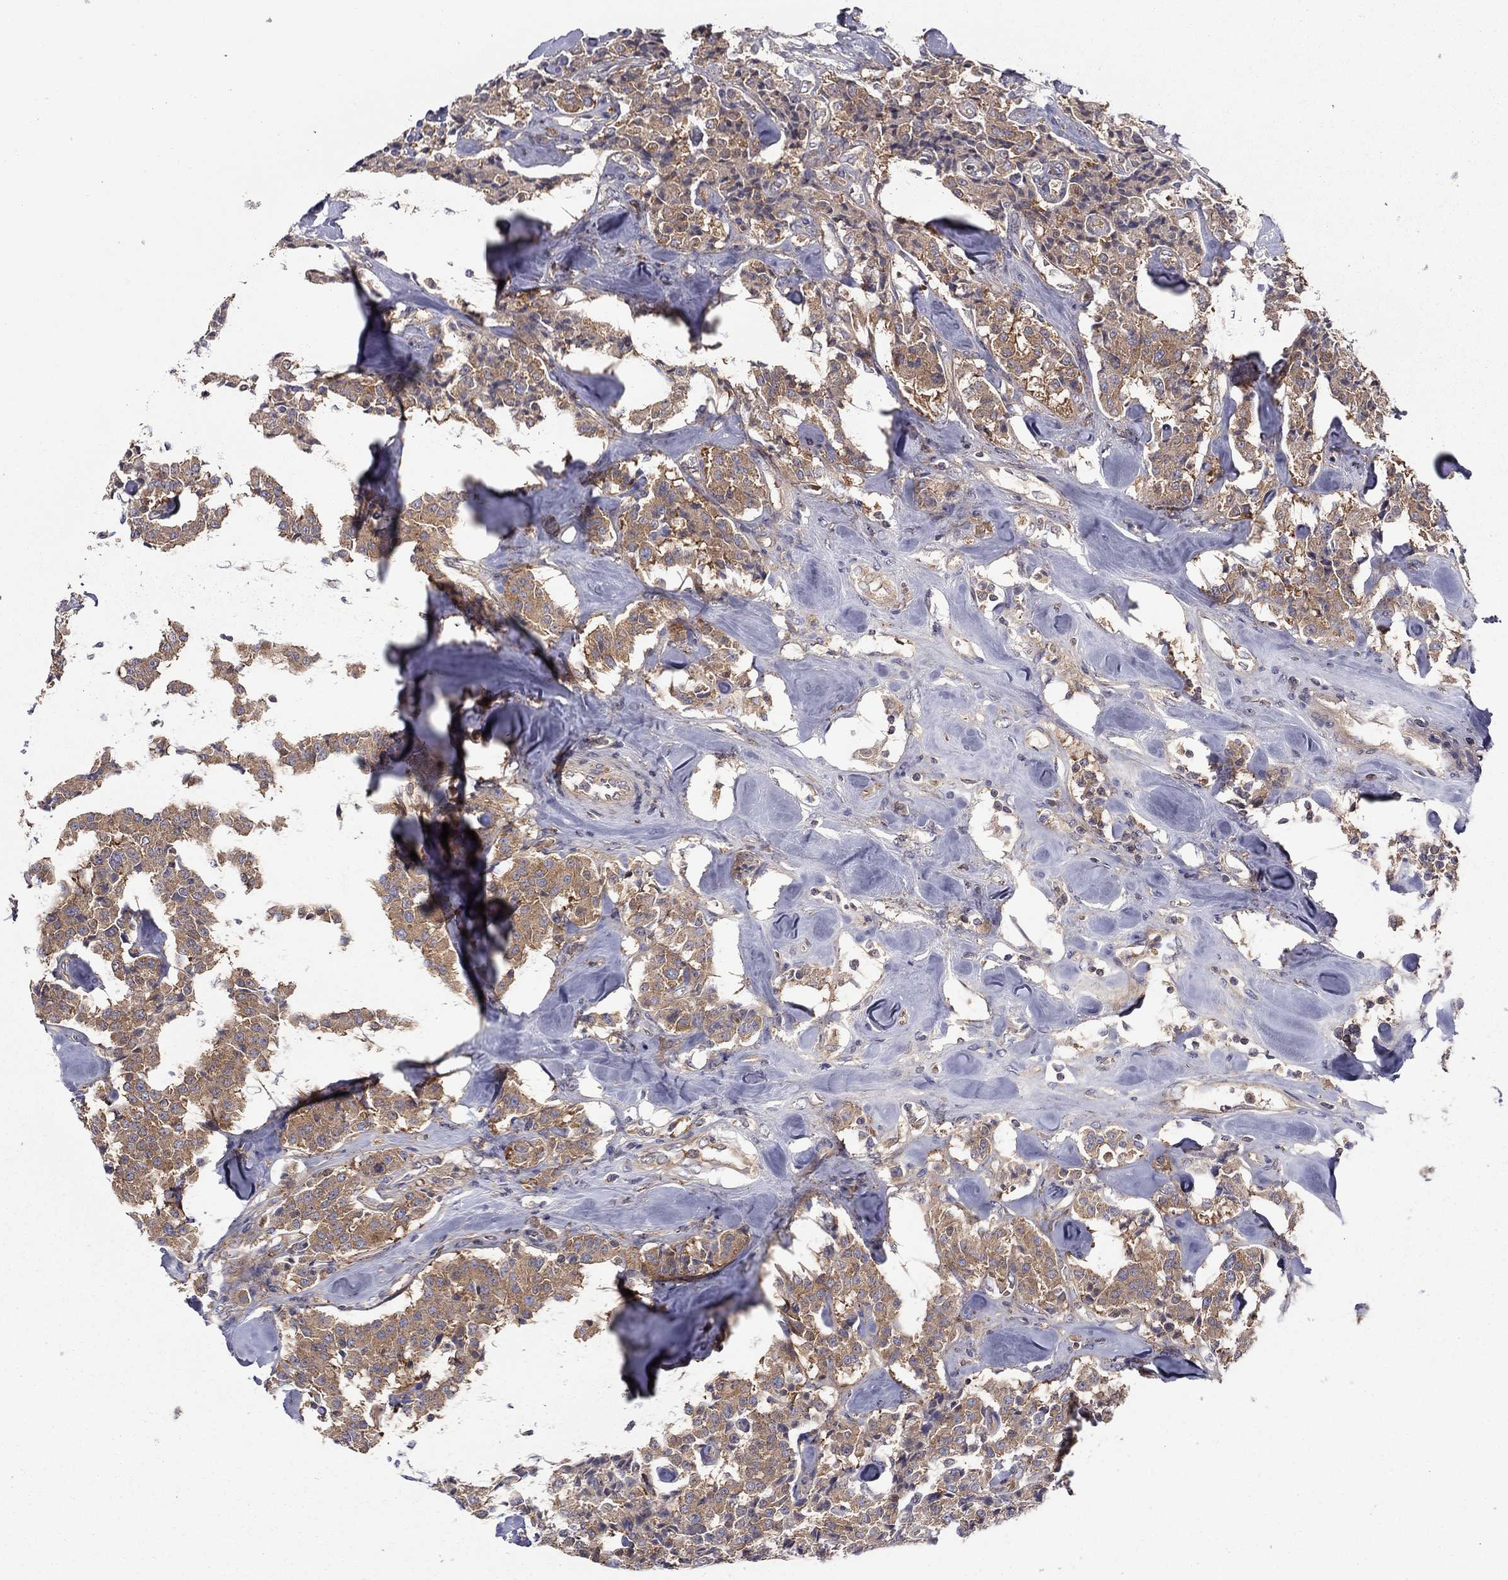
{"staining": {"intensity": "weak", "quantity": ">75%", "location": "cytoplasmic/membranous"}, "tissue": "carcinoid", "cell_type": "Tumor cells", "image_type": "cancer", "snomed": [{"axis": "morphology", "description": "Carcinoid, malignant, NOS"}, {"axis": "topography", "description": "Pancreas"}], "caption": "DAB (3,3'-diaminobenzidine) immunohistochemical staining of human carcinoid reveals weak cytoplasmic/membranous protein expression in about >75% of tumor cells. (Brightfield microscopy of DAB IHC at high magnification).", "gene": "RNF123", "patient": {"sex": "male", "age": 41}}